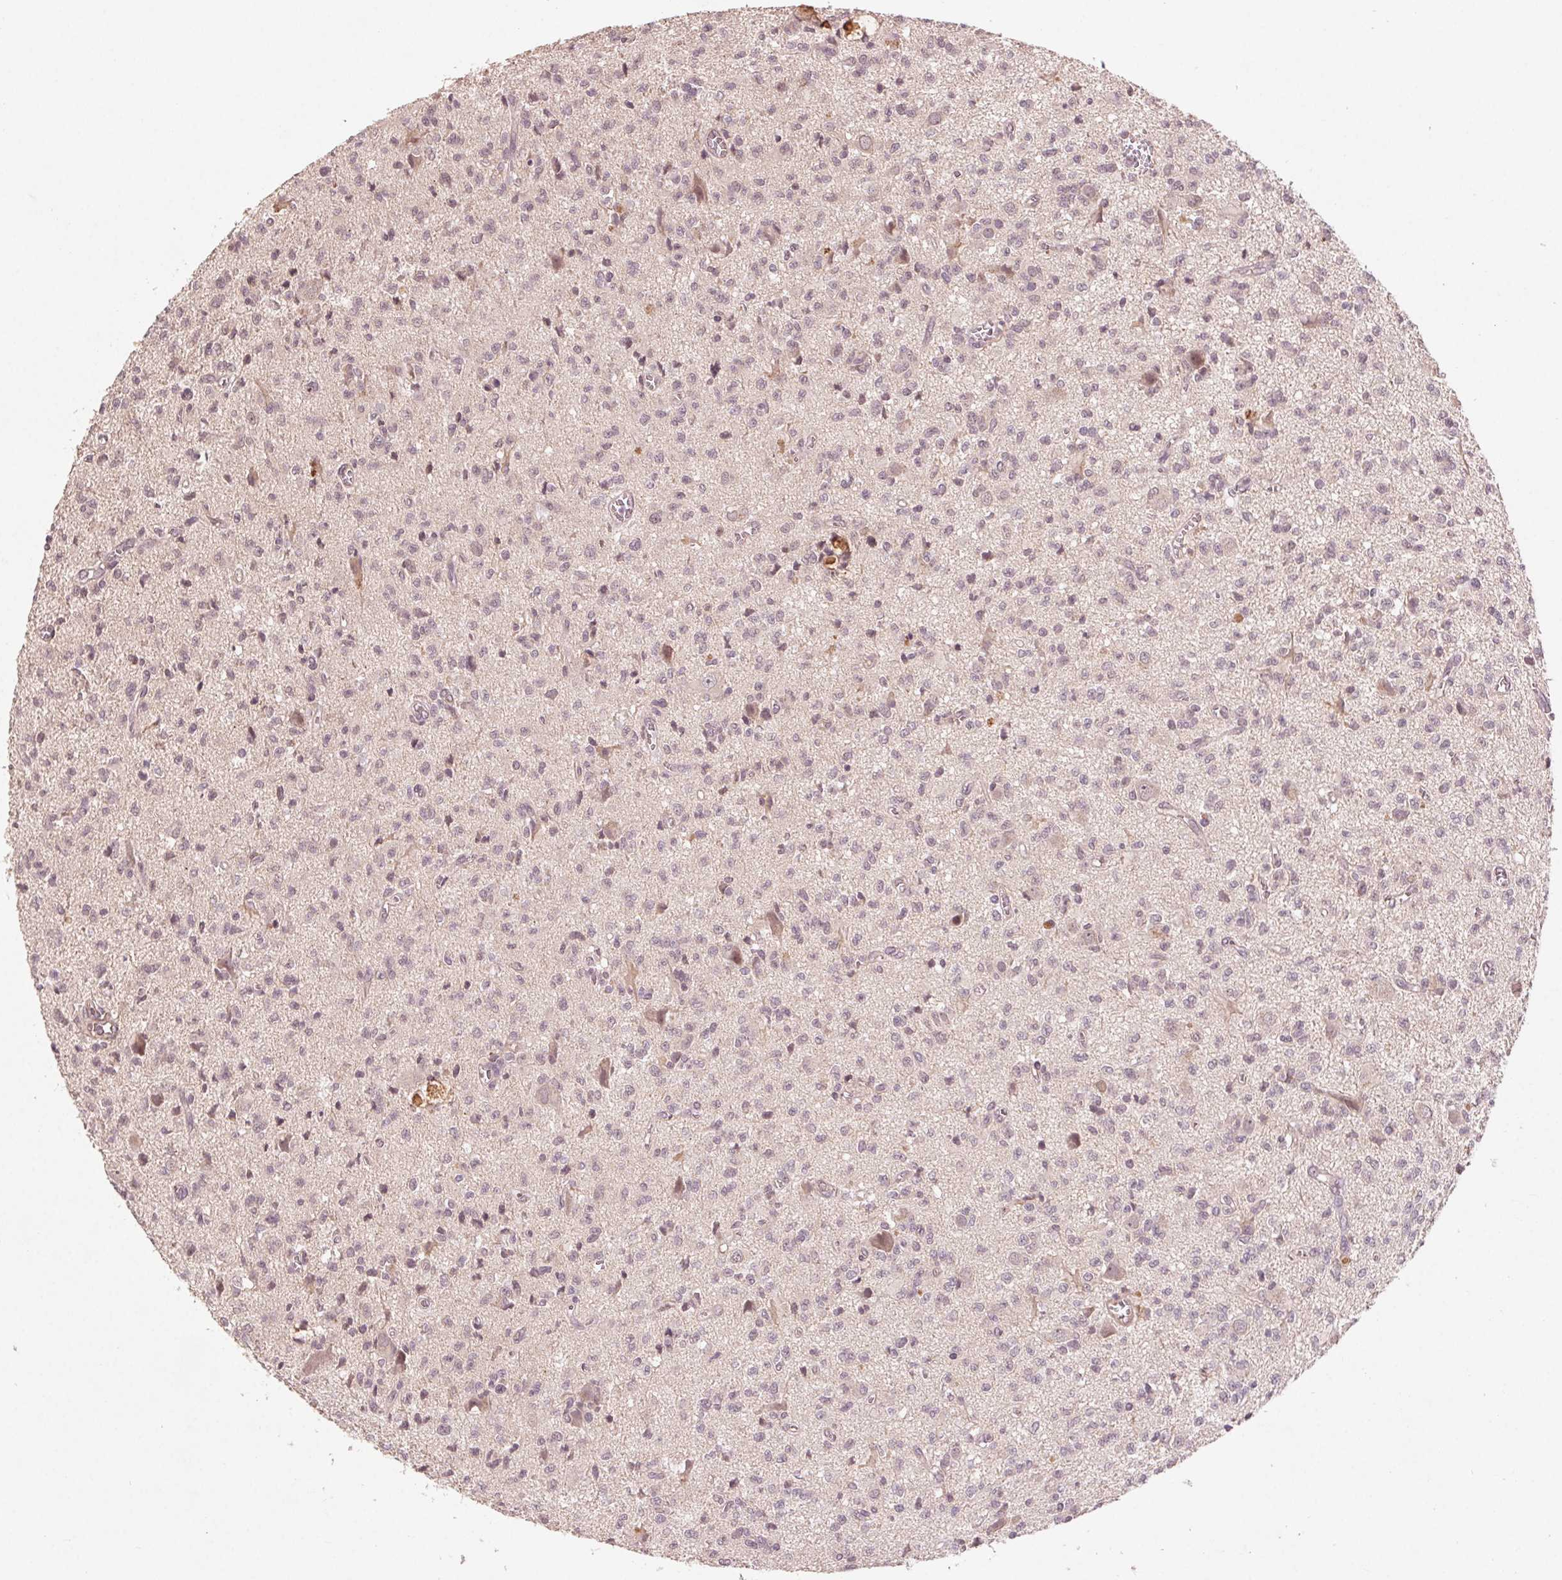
{"staining": {"intensity": "negative", "quantity": "none", "location": "none"}, "tissue": "glioma", "cell_type": "Tumor cells", "image_type": "cancer", "snomed": [{"axis": "morphology", "description": "Glioma, malignant, Low grade"}, {"axis": "topography", "description": "Brain"}], "caption": "Image shows no protein expression in tumor cells of glioma tissue. (DAB IHC with hematoxylin counter stain).", "gene": "SMLR1", "patient": {"sex": "male", "age": 64}}